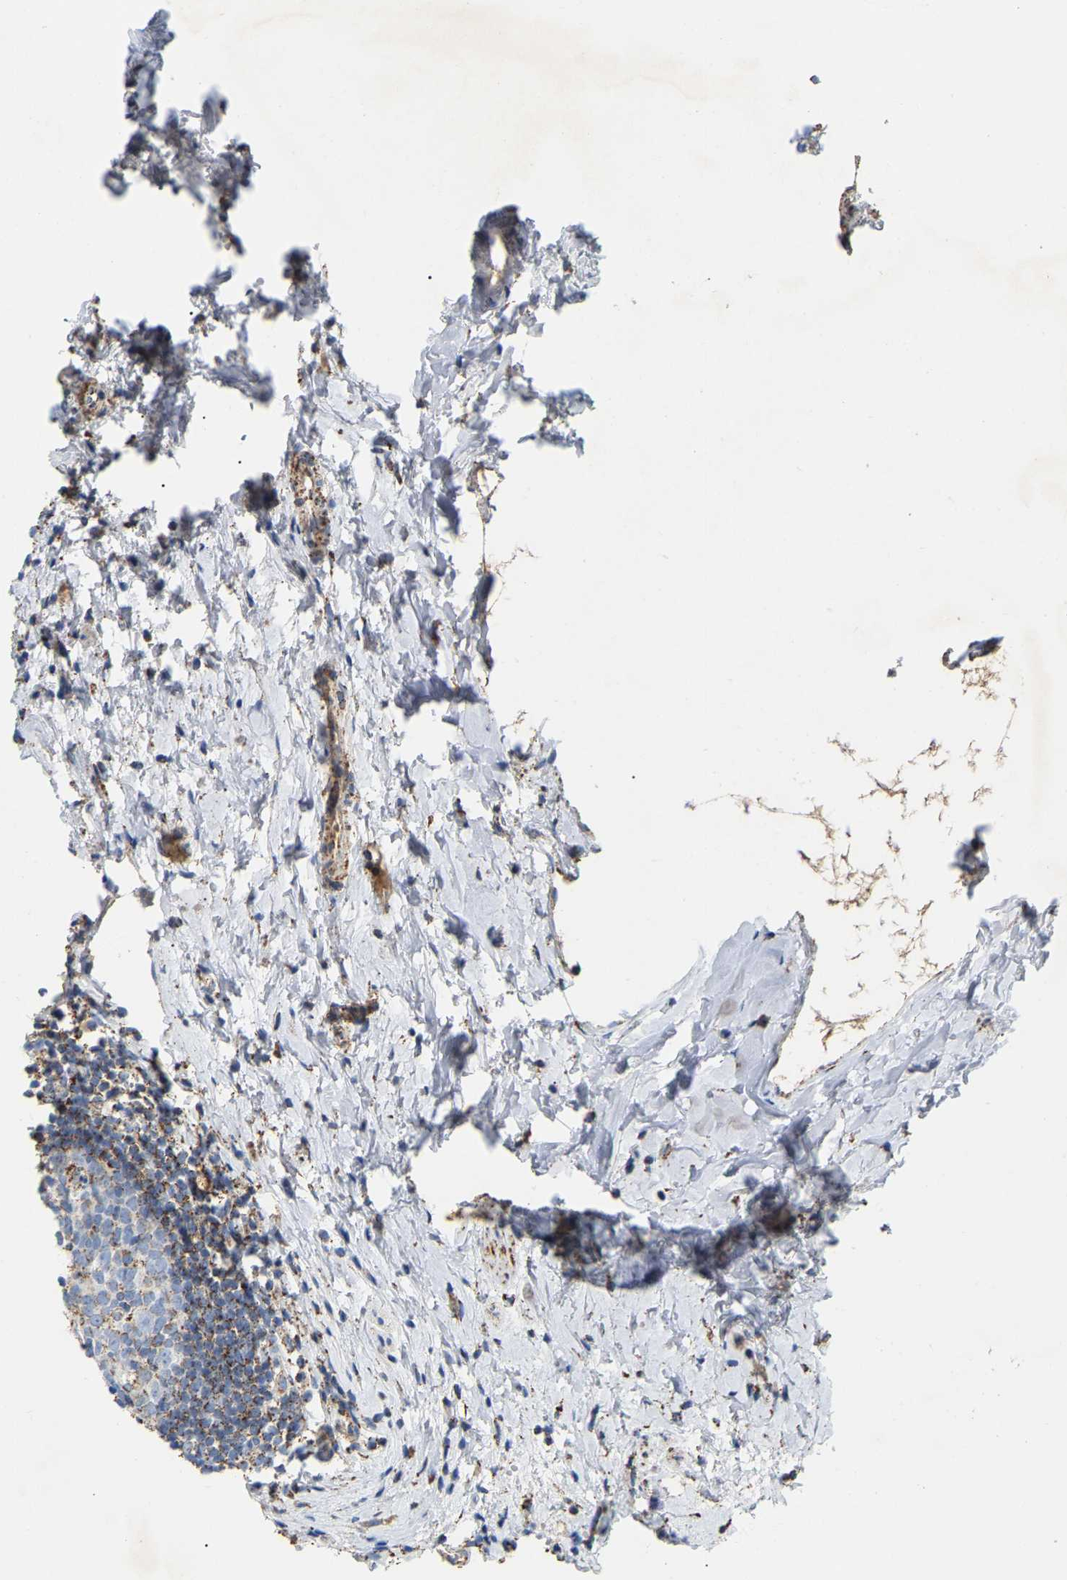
{"staining": {"intensity": "moderate", "quantity": ">75%", "location": "cytoplasmic/membranous"}, "tissue": "appendix", "cell_type": "Glandular cells", "image_type": "normal", "snomed": [{"axis": "morphology", "description": "Normal tissue, NOS"}, {"axis": "topography", "description": "Appendix"}], "caption": "Glandular cells reveal moderate cytoplasmic/membranous positivity in approximately >75% of cells in normal appendix. The staining is performed using DAB brown chromogen to label protein expression. The nuclei are counter-stained blue using hematoxylin.", "gene": "HIBADH", "patient": {"sex": "female", "age": 20}}